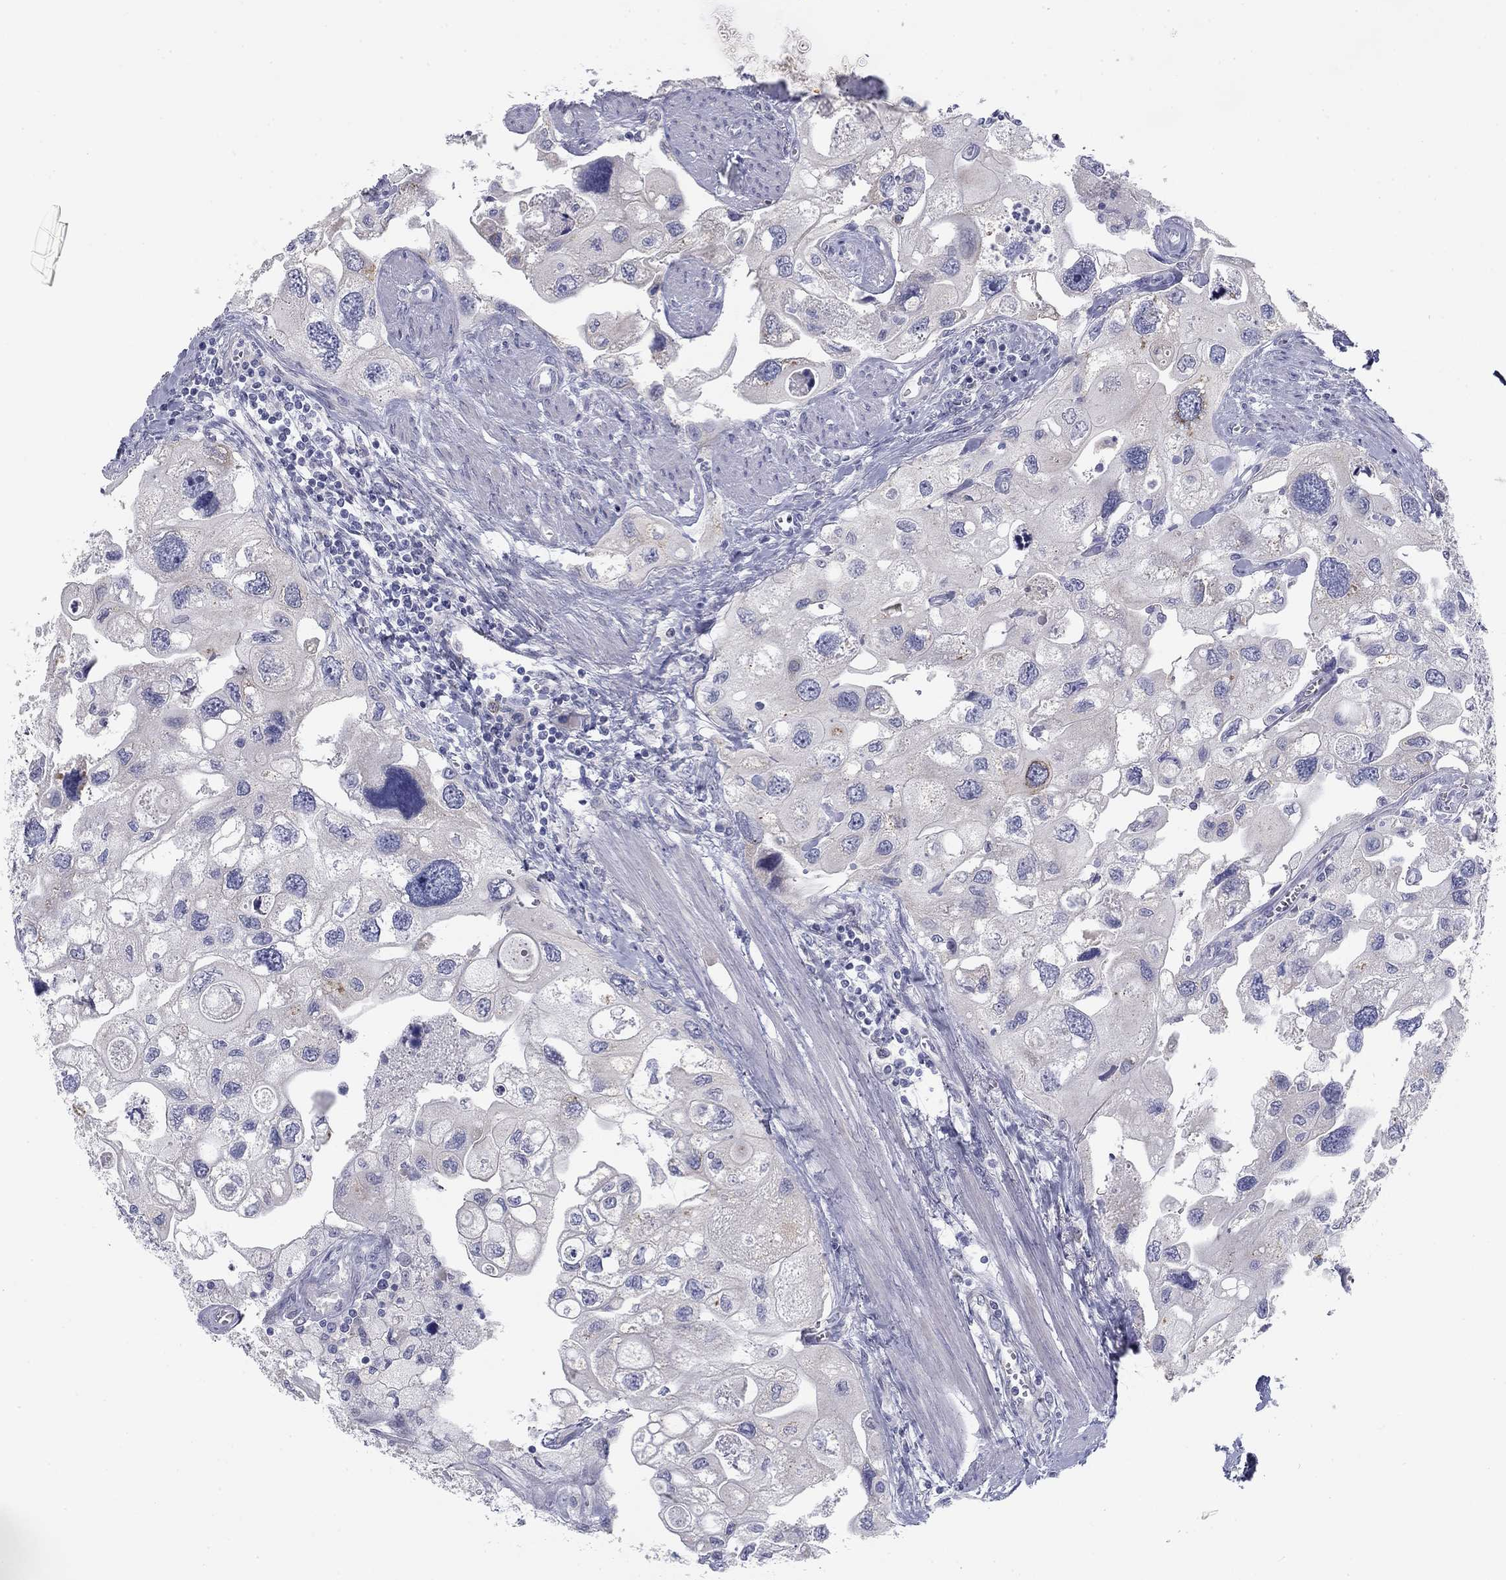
{"staining": {"intensity": "moderate", "quantity": "<25%", "location": "cytoplasmic/membranous"}, "tissue": "urothelial cancer", "cell_type": "Tumor cells", "image_type": "cancer", "snomed": [{"axis": "morphology", "description": "Urothelial carcinoma, High grade"}, {"axis": "topography", "description": "Urinary bladder"}], "caption": "Immunohistochemistry staining of high-grade urothelial carcinoma, which displays low levels of moderate cytoplasmic/membranous staining in approximately <25% of tumor cells indicating moderate cytoplasmic/membranous protein positivity. The staining was performed using DAB (brown) for protein detection and nuclei were counterstained in hematoxylin (blue).", "gene": "SEPTIN3", "patient": {"sex": "male", "age": 59}}